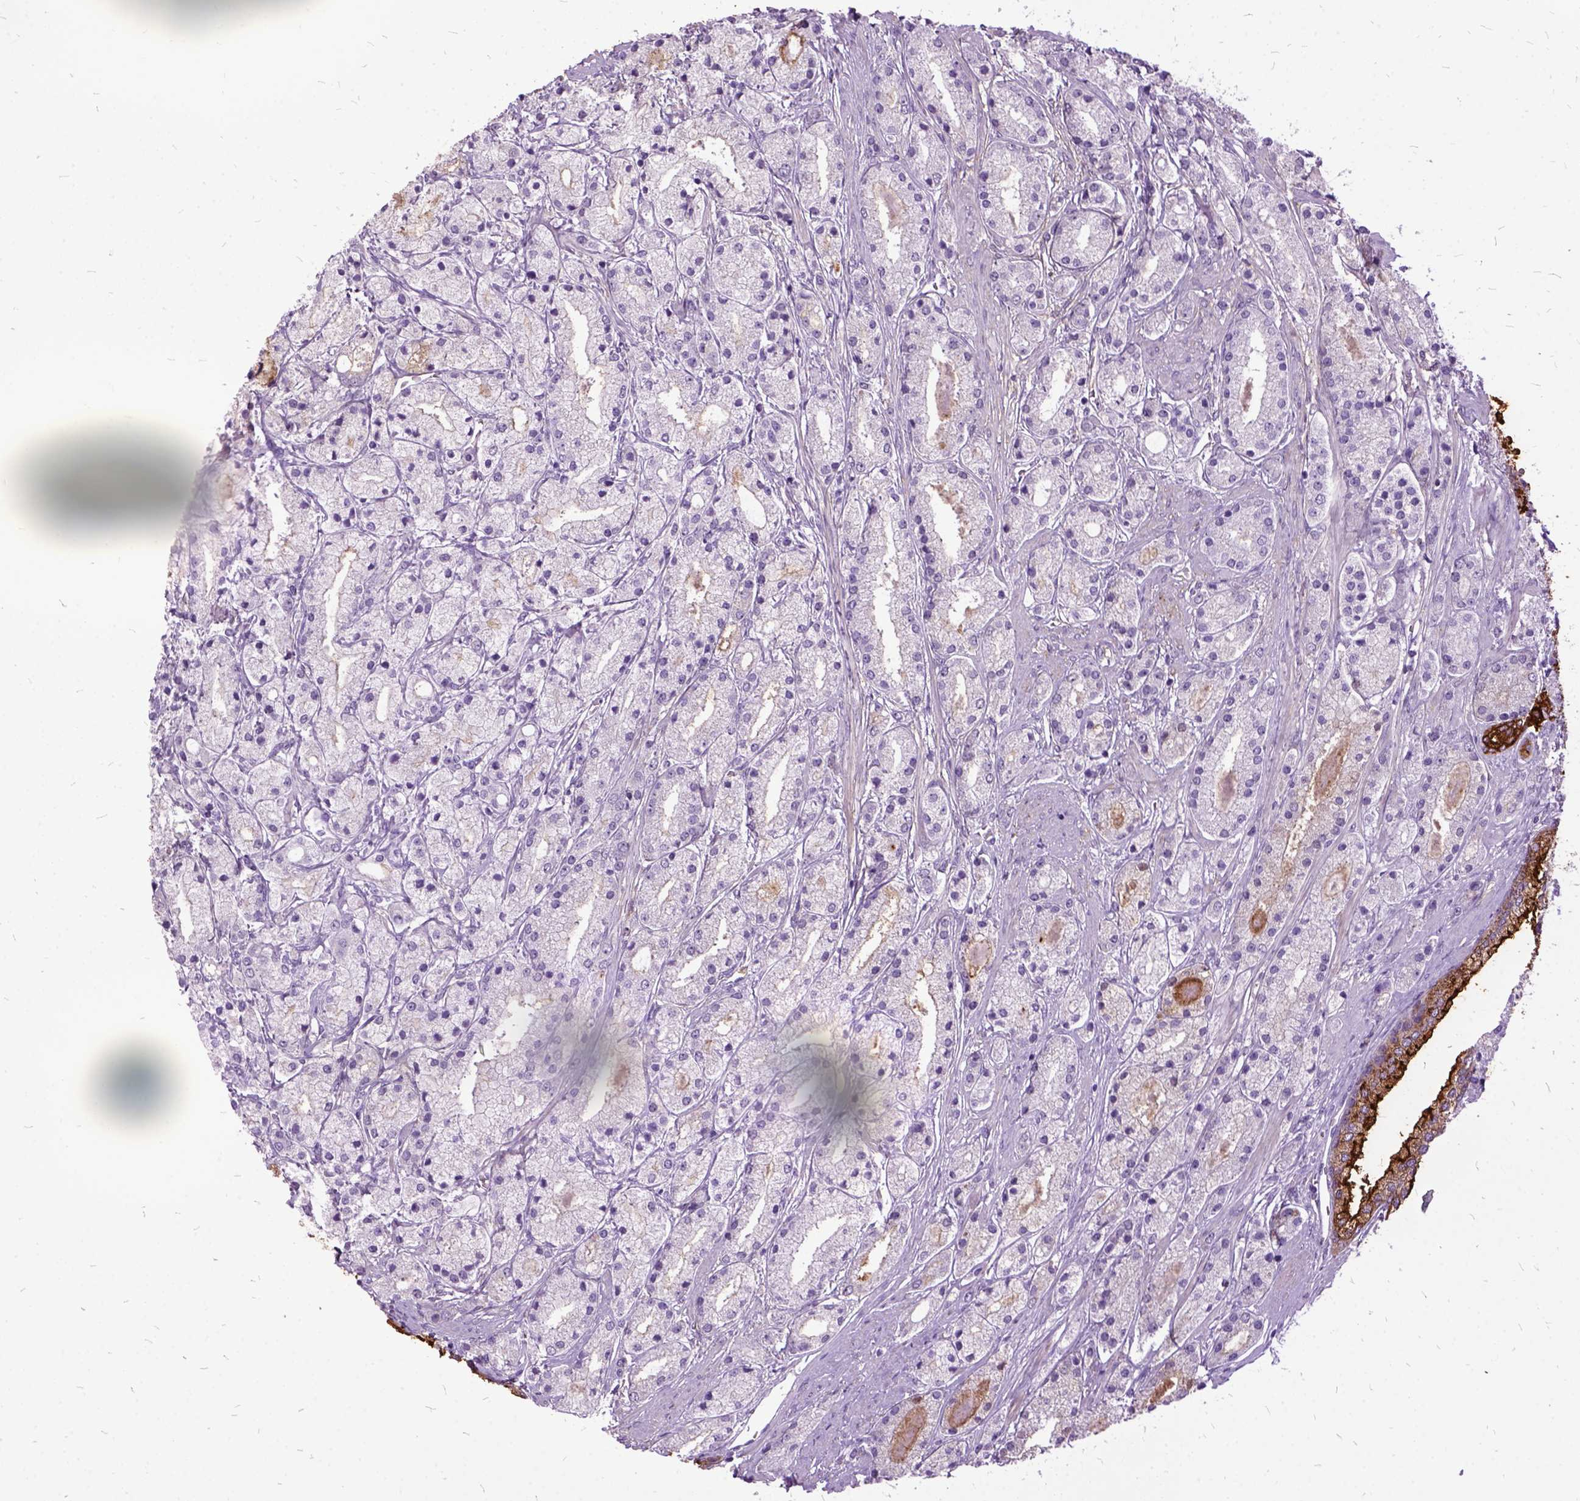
{"staining": {"intensity": "strong", "quantity": "<25%", "location": "cytoplasmic/membranous"}, "tissue": "prostate cancer", "cell_type": "Tumor cells", "image_type": "cancer", "snomed": [{"axis": "morphology", "description": "Adenocarcinoma, High grade"}, {"axis": "topography", "description": "Prostate"}], "caption": "The histopathology image exhibits immunohistochemical staining of prostate cancer (high-grade adenocarcinoma). There is strong cytoplasmic/membranous staining is appreciated in about <25% of tumor cells.", "gene": "MME", "patient": {"sex": "male", "age": 67}}